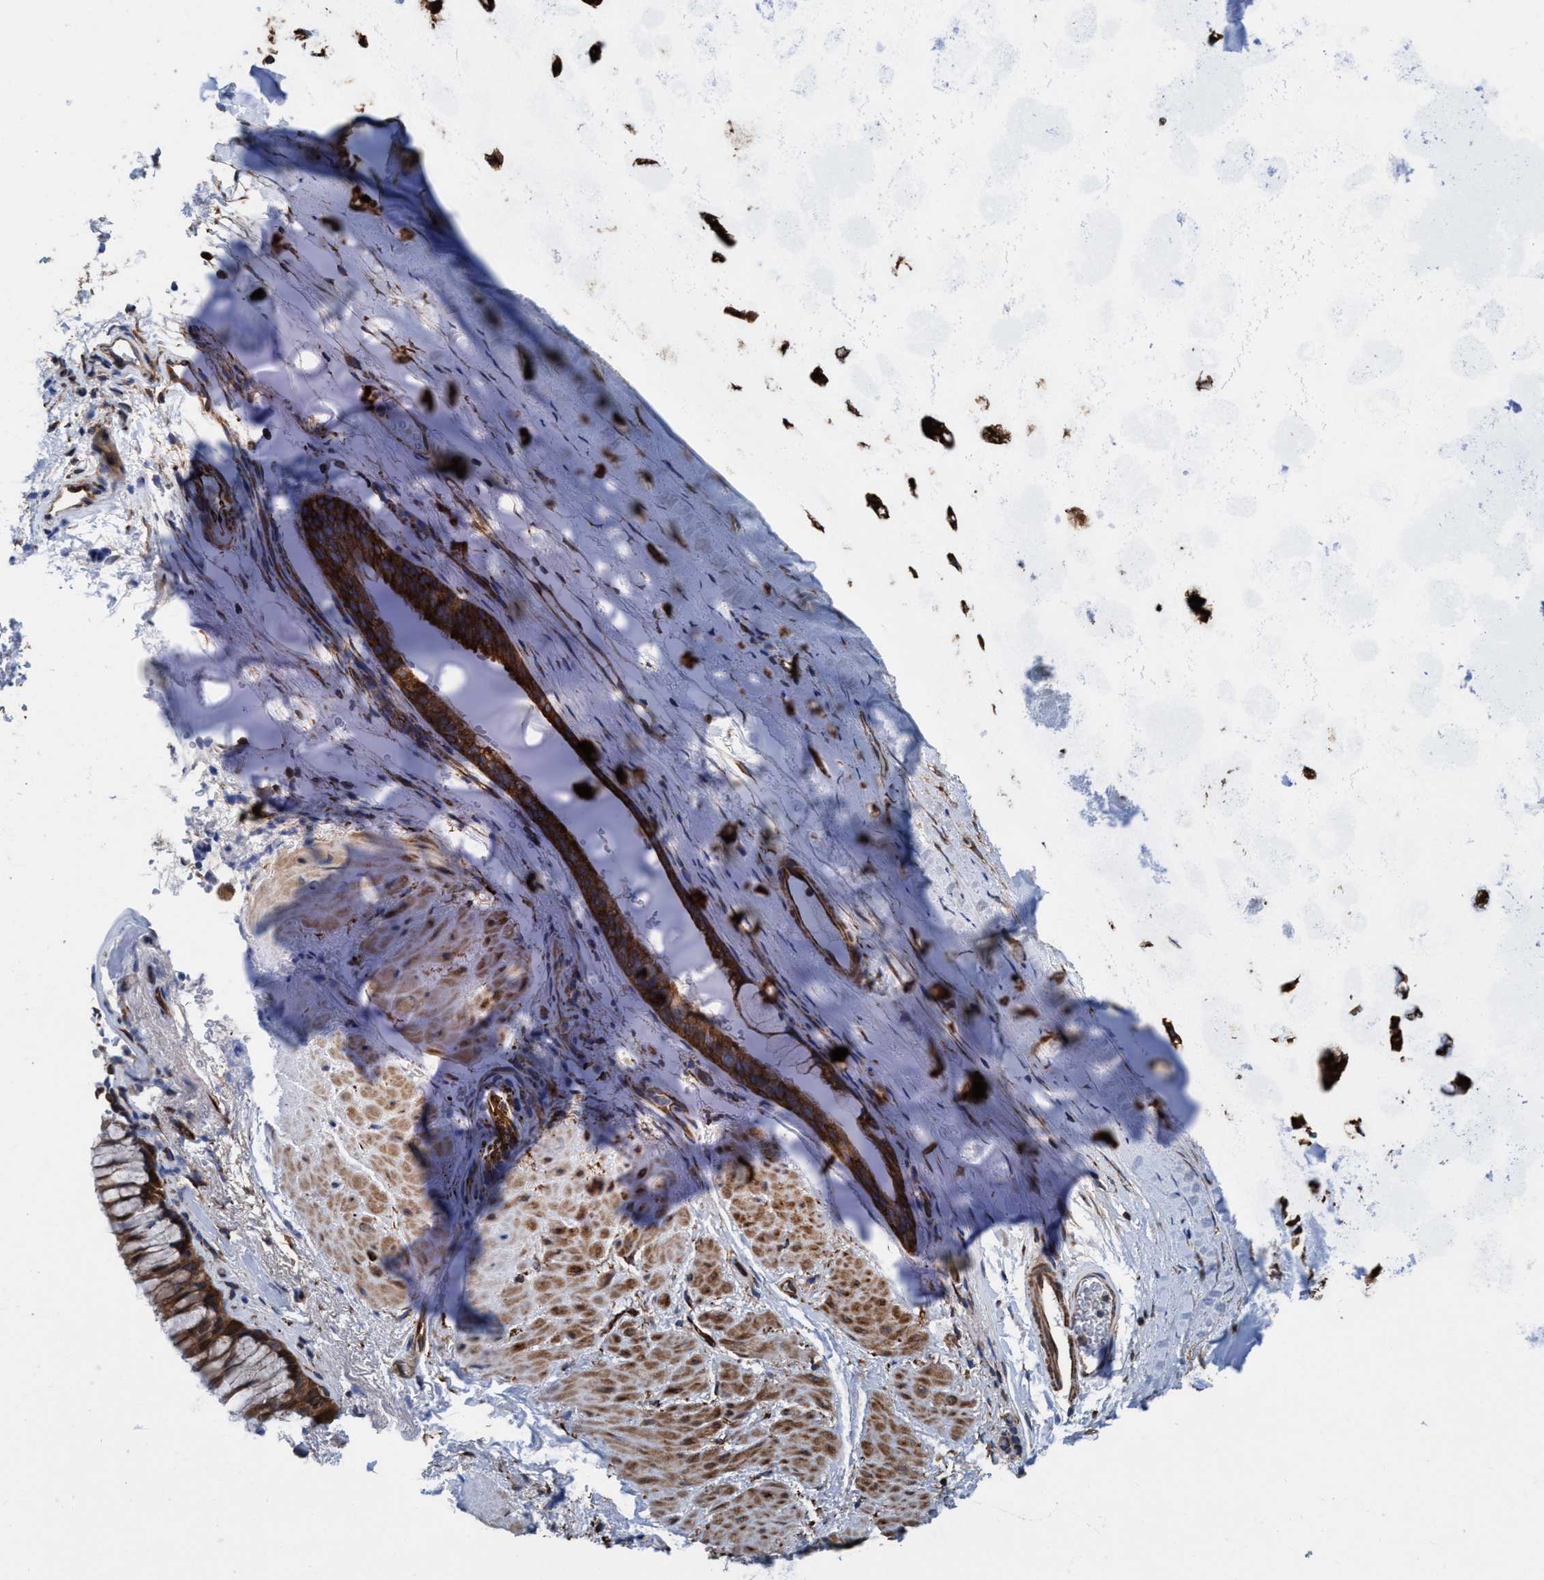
{"staining": {"intensity": "strong", "quantity": ">75%", "location": "cytoplasmic/membranous"}, "tissue": "bronchus", "cell_type": "Respiratory epithelial cells", "image_type": "normal", "snomed": [{"axis": "morphology", "description": "Normal tissue, NOS"}, {"axis": "topography", "description": "Cartilage tissue"}, {"axis": "topography", "description": "Bronchus"}], "caption": "DAB (3,3'-diaminobenzidine) immunohistochemical staining of benign bronchus reveals strong cytoplasmic/membranous protein positivity in approximately >75% of respiratory epithelial cells. (Brightfield microscopy of DAB IHC at high magnification).", "gene": "NMT1", "patient": {"sex": "female", "age": 53}}